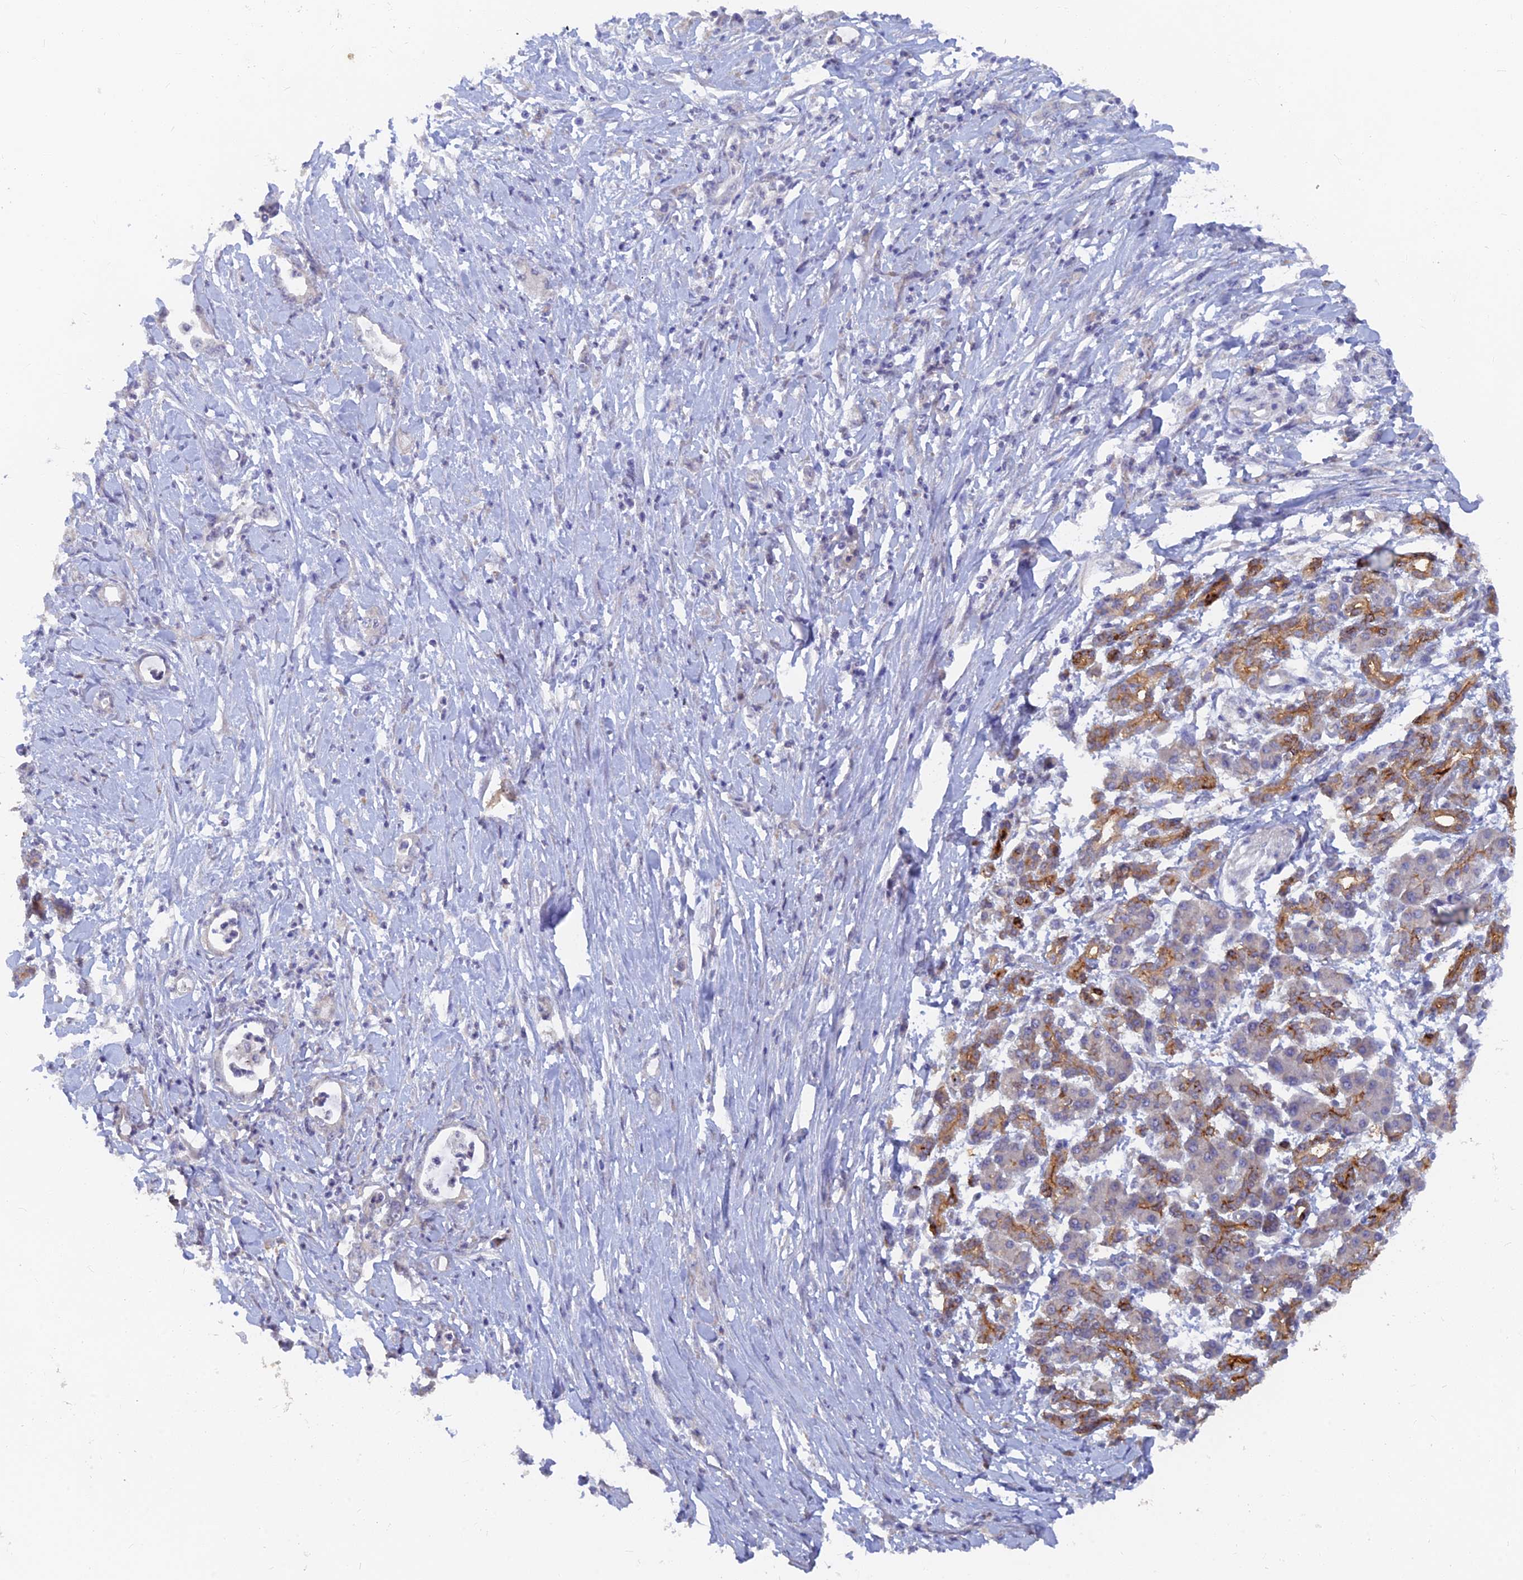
{"staining": {"intensity": "negative", "quantity": "none", "location": "none"}, "tissue": "pancreatic cancer", "cell_type": "Tumor cells", "image_type": "cancer", "snomed": [{"axis": "morphology", "description": "Normal tissue, NOS"}, {"axis": "morphology", "description": "Adenocarcinoma, NOS"}, {"axis": "topography", "description": "Pancreas"}], "caption": "A micrograph of human pancreatic cancer (adenocarcinoma) is negative for staining in tumor cells.", "gene": "ARRDC1", "patient": {"sex": "female", "age": 55}}